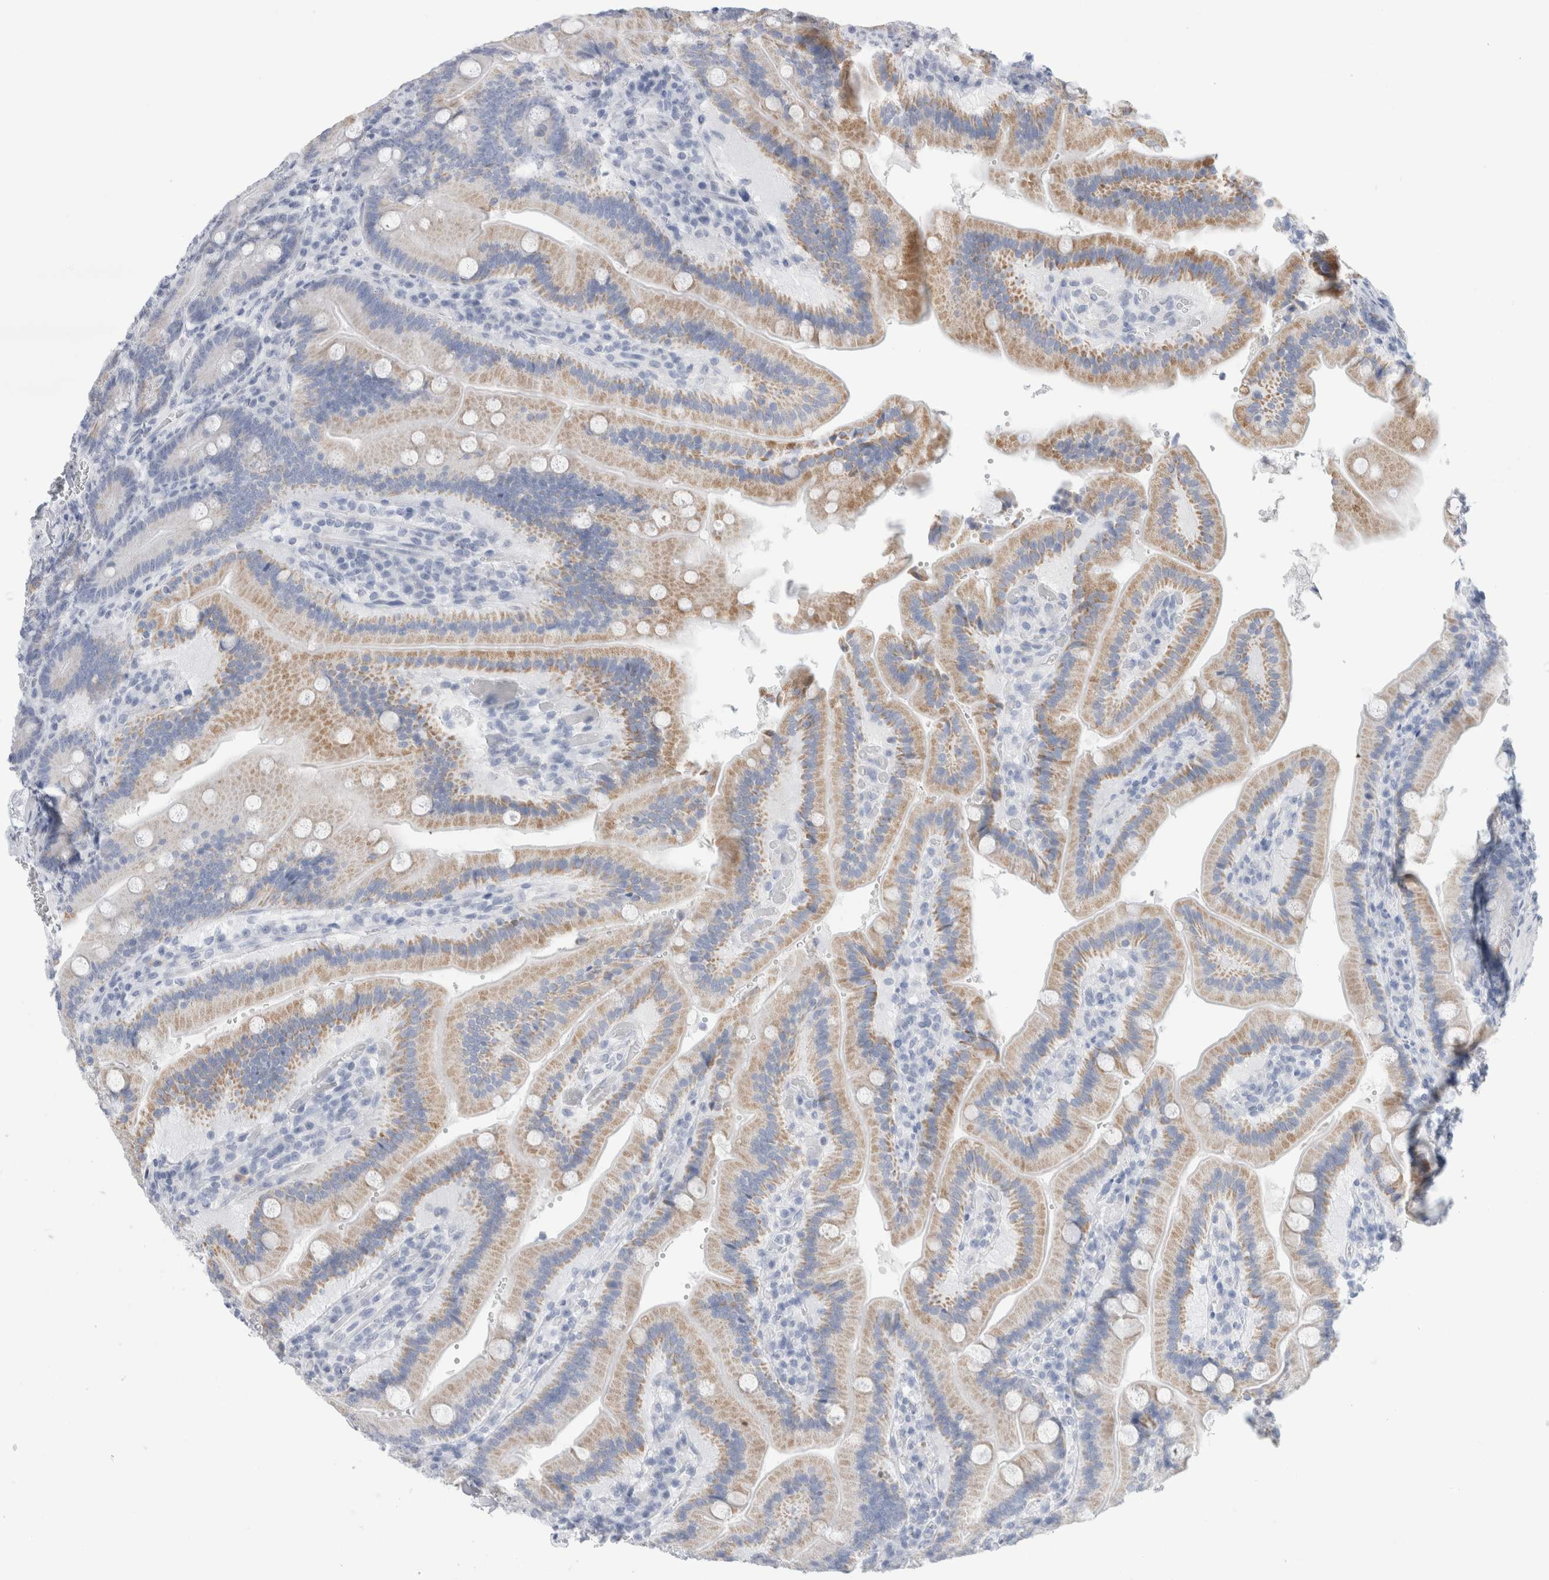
{"staining": {"intensity": "moderate", "quantity": "25%-75%", "location": "cytoplasmic/membranous"}, "tissue": "duodenum", "cell_type": "Glandular cells", "image_type": "normal", "snomed": [{"axis": "morphology", "description": "Normal tissue, NOS"}, {"axis": "topography", "description": "Duodenum"}], "caption": "Normal duodenum was stained to show a protein in brown. There is medium levels of moderate cytoplasmic/membranous staining in approximately 25%-75% of glandular cells.", "gene": "ECHDC2", "patient": {"sex": "female", "age": 62}}